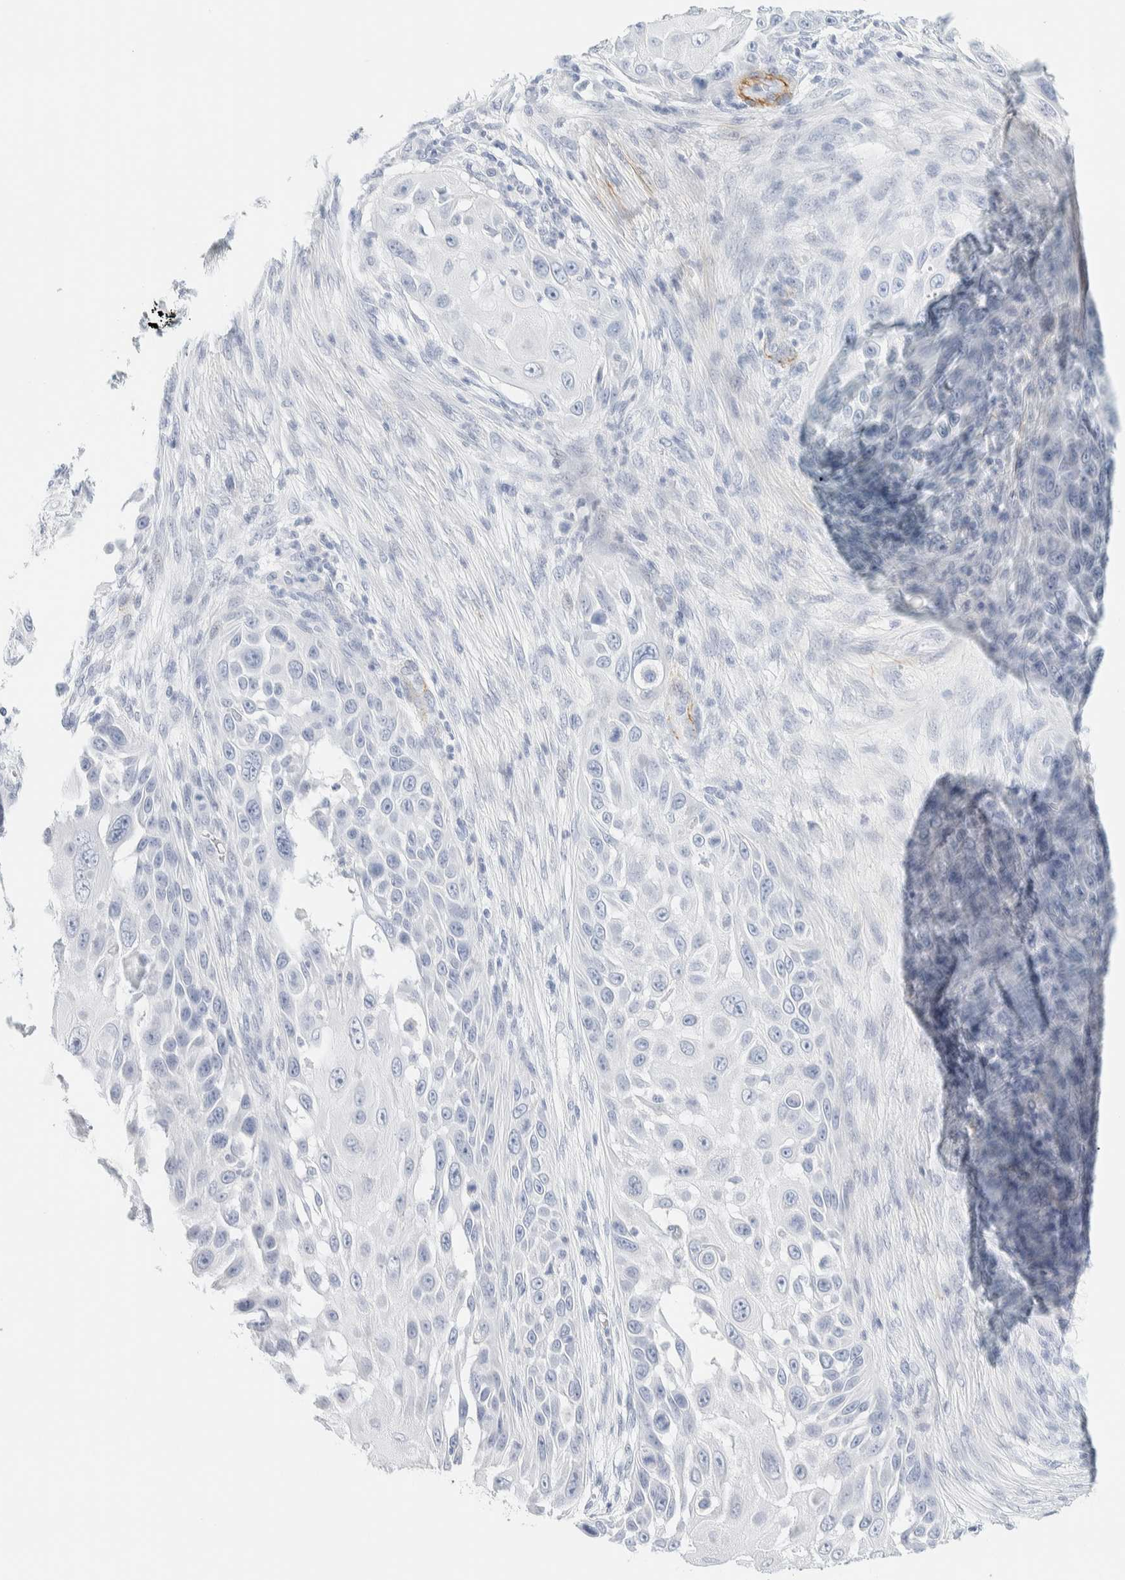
{"staining": {"intensity": "negative", "quantity": "none", "location": "none"}, "tissue": "skin cancer", "cell_type": "Tumor cells", "image_type": "cancer", "snomed": [{"axis": "morphology", "description": "Squamous cell carcinoma, NOS"}, {"axis": "topography", "description": "Skin"}], "caption": "Squamous cell carcinoma (skin) was stained to show a protein in brown. There is no significant expression in tumor cells.", "gene": "AFMID", "patient": {"sex": "female", "age": 44}}